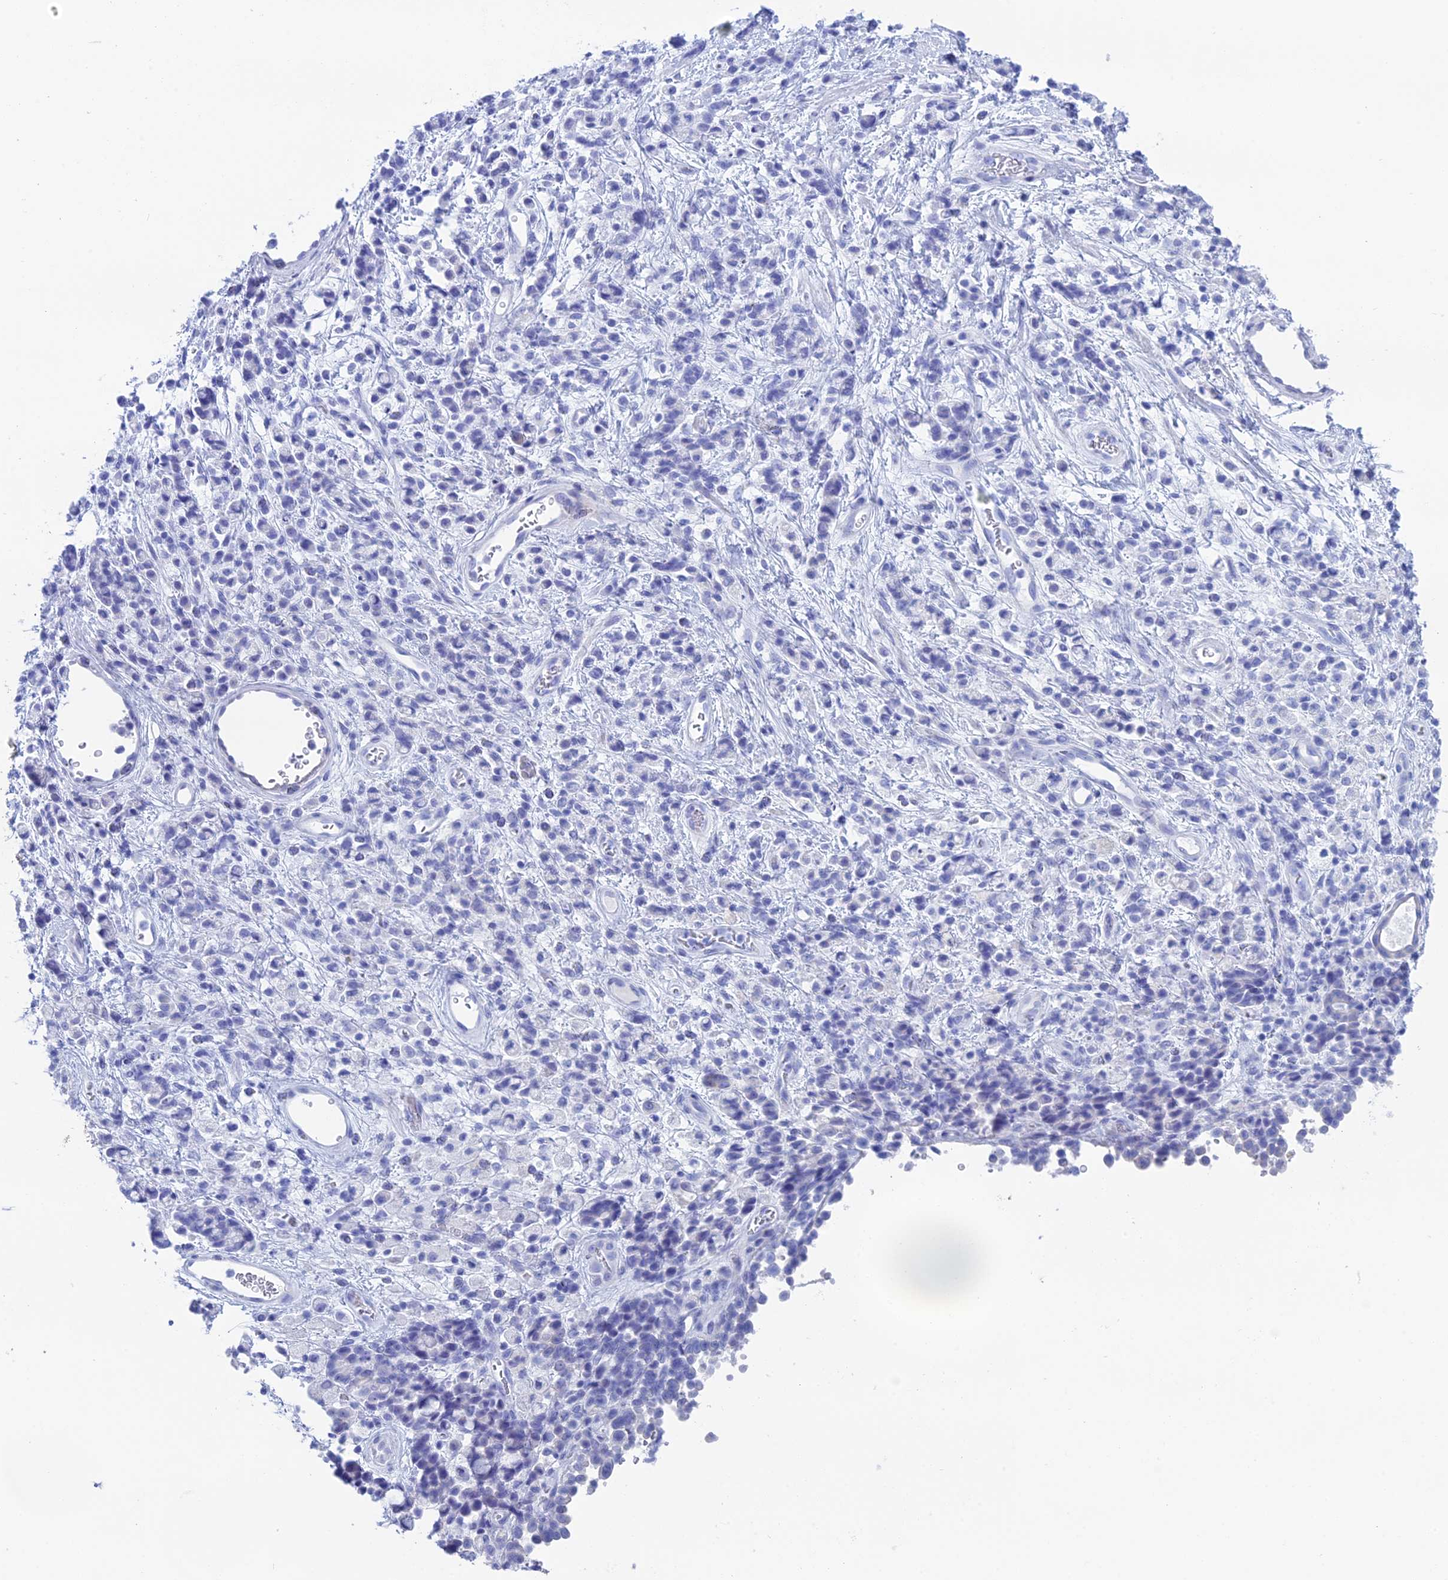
{"staining": {"intensity": "negative", "quantity": "none", "location": "none"}, "tissue": "stomach cancer", "cell_type": "Tumor cells", "image_type": "cancer", "snomed": [{"axis": "morphology", "description": "Adenocarcinoma, NOS"}, {"axis": "topography", "description": "Stomach"}], "caption": "Micrograph shows no protein staining in tumor cells of stomach adenocarcinoma tissue.", "gene": "ERICH4", "patient": {"sex": "female", "age": 60}}